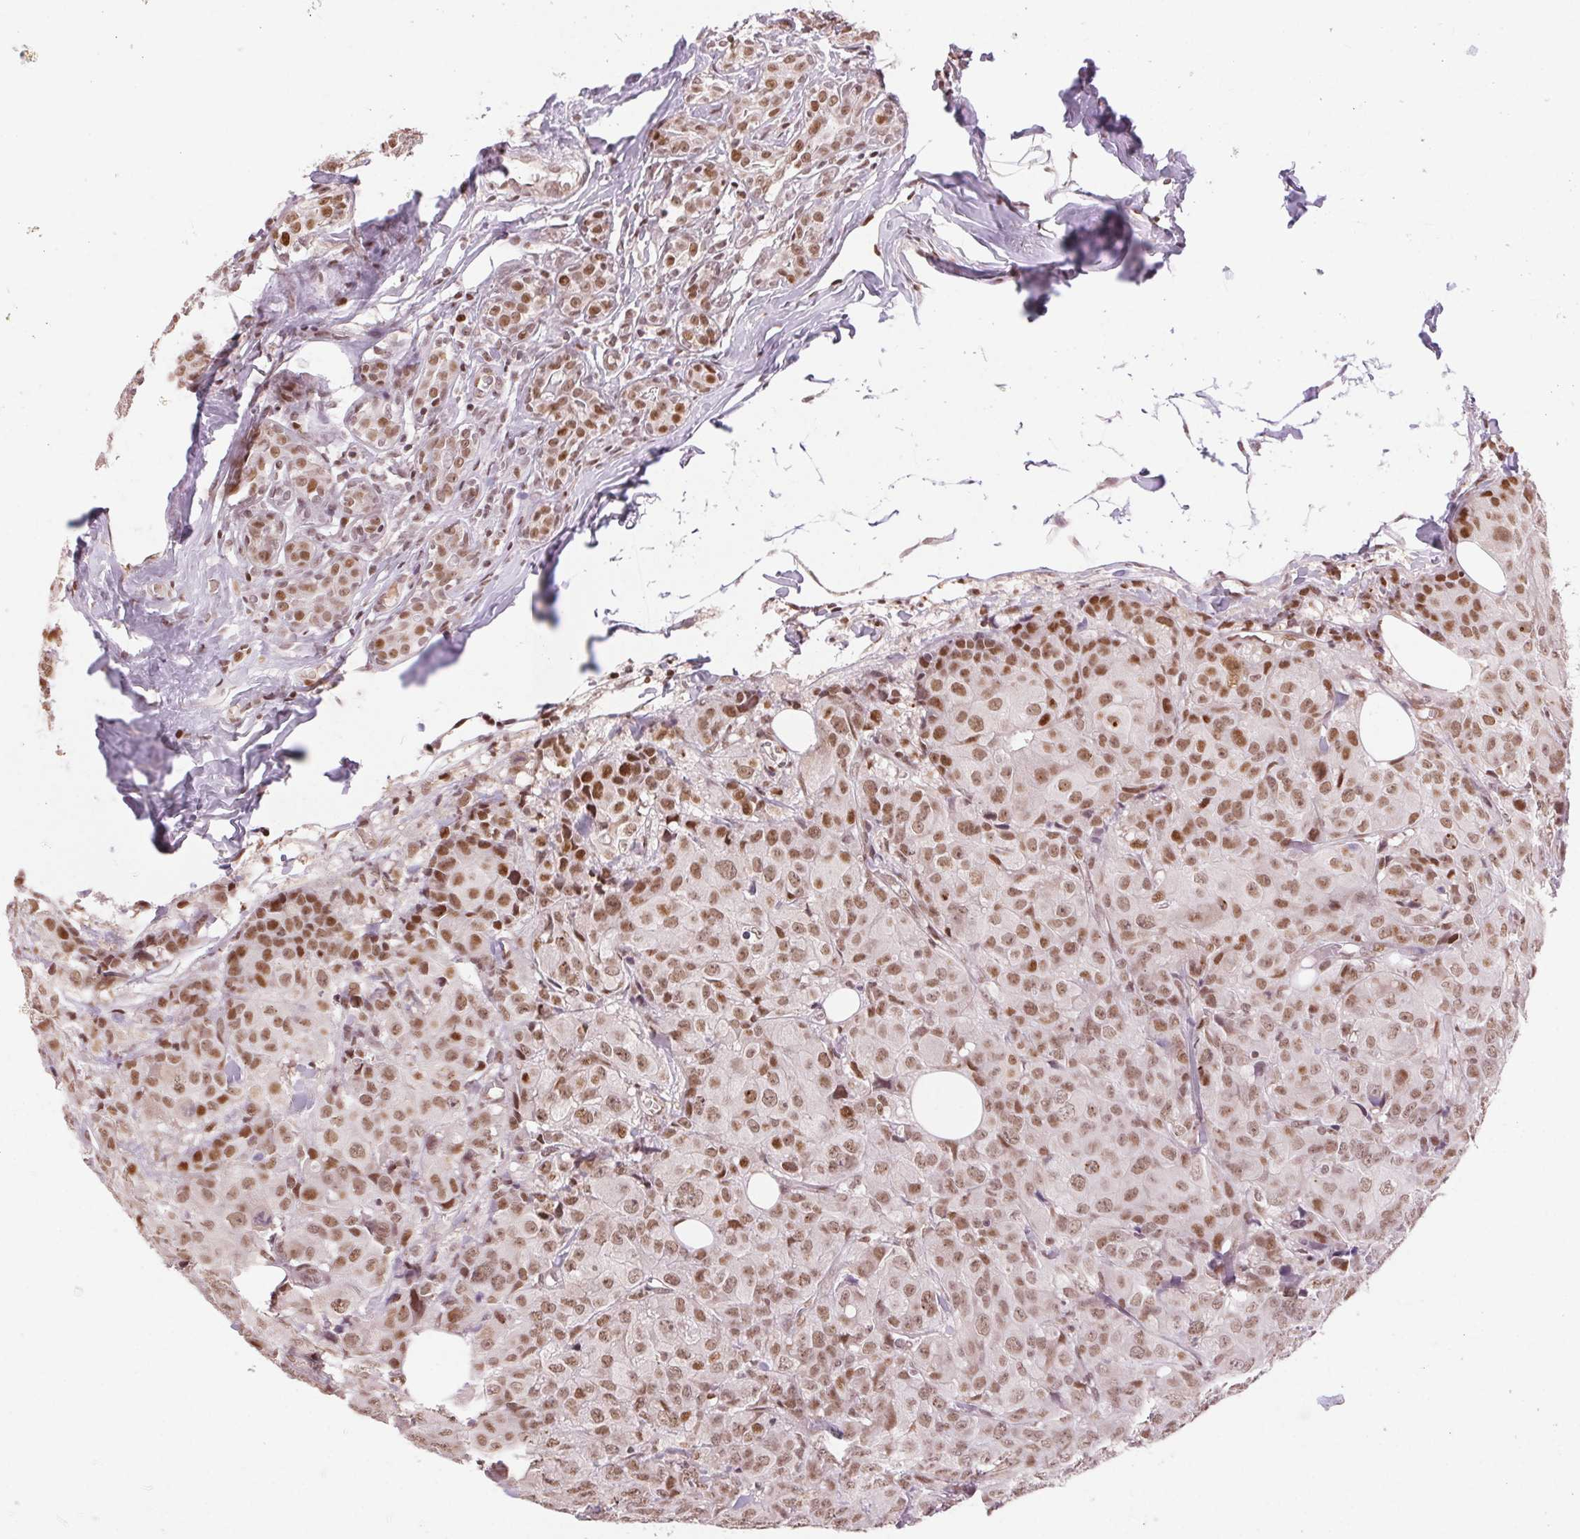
{"staining": {"intensity": "moderate", "quantity": ">75%", "location": "nuclear"}, "tissue": "breast cancer", "cell_type": "Tumor cells", "image_type": "cancer", "snomed": [{"axis": "morphology", "description": "Duct carcinoma"}, {"axis": "topography", "description": "Breast"}], "caption": "Immunohistochemical staining of human breast intraductal carcinoma exhibits medium levels of moderate nuclear expression in about >75% of tumor cells.", "gene": "RAD23A", "patient": {"sex": "female", "age": 43}}